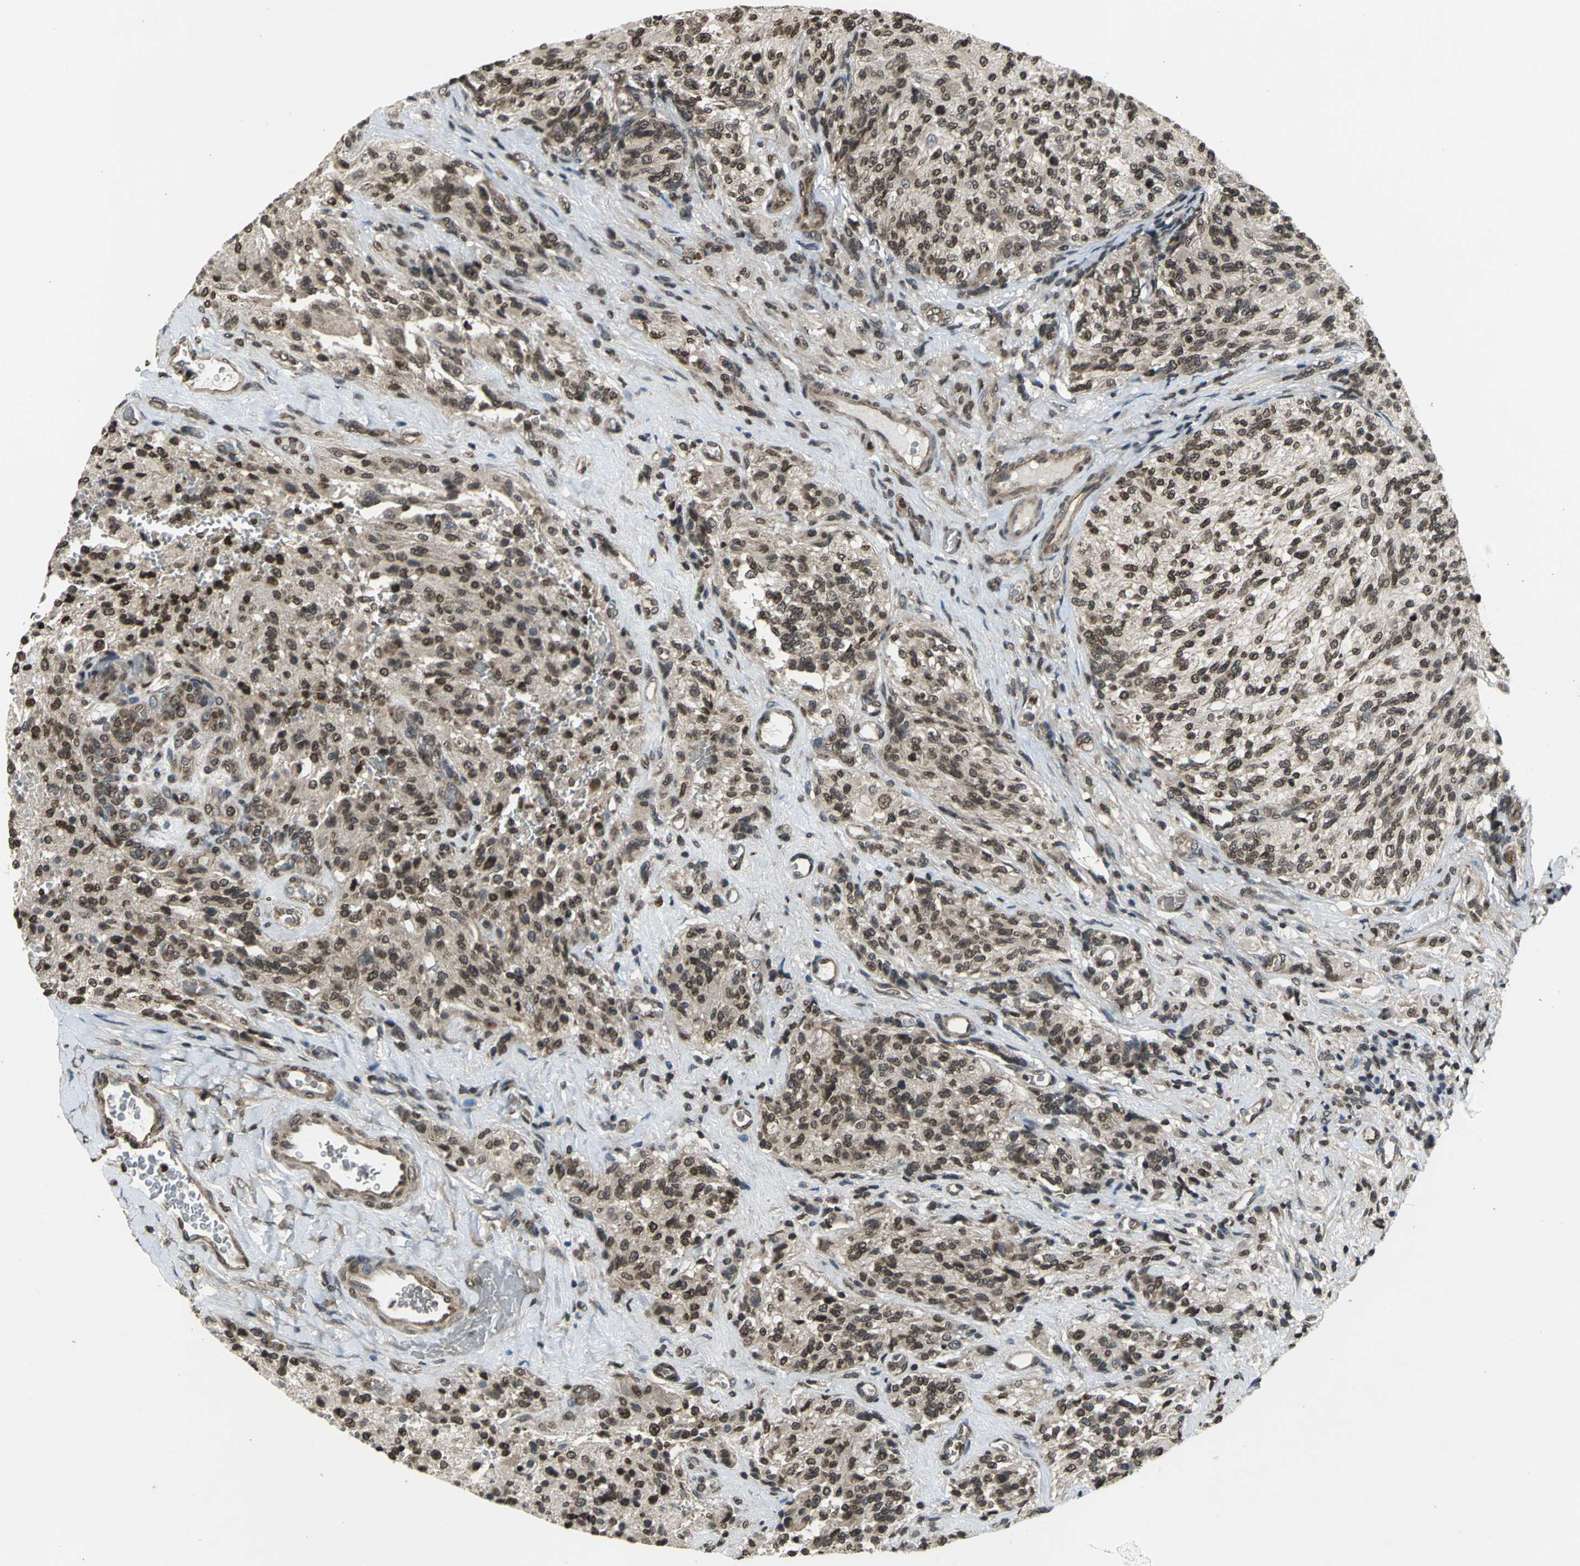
{"staining": {"intensity": "strong", "quantity": ">75%", "location": "cytoplasmic/membranous,nuclear"}, "tissue": "glioma", "cell_type": "Tumor cells", "image_type": "cancer", "snomed": [{"axis": "morphology", "description": "Normal tissue, NOS"}, {"axis": "morphology", "description": "Glioma, malignant, High grade"}, {"axis": "topography", "description": "Cerebral cortex"}], "caption": "Human high-grade glioma (malignant) stained with a protein marker exhibits strong staining in tumor cells.", "gene": "AHR", "patient": {"sex": "male", "age": 56}}